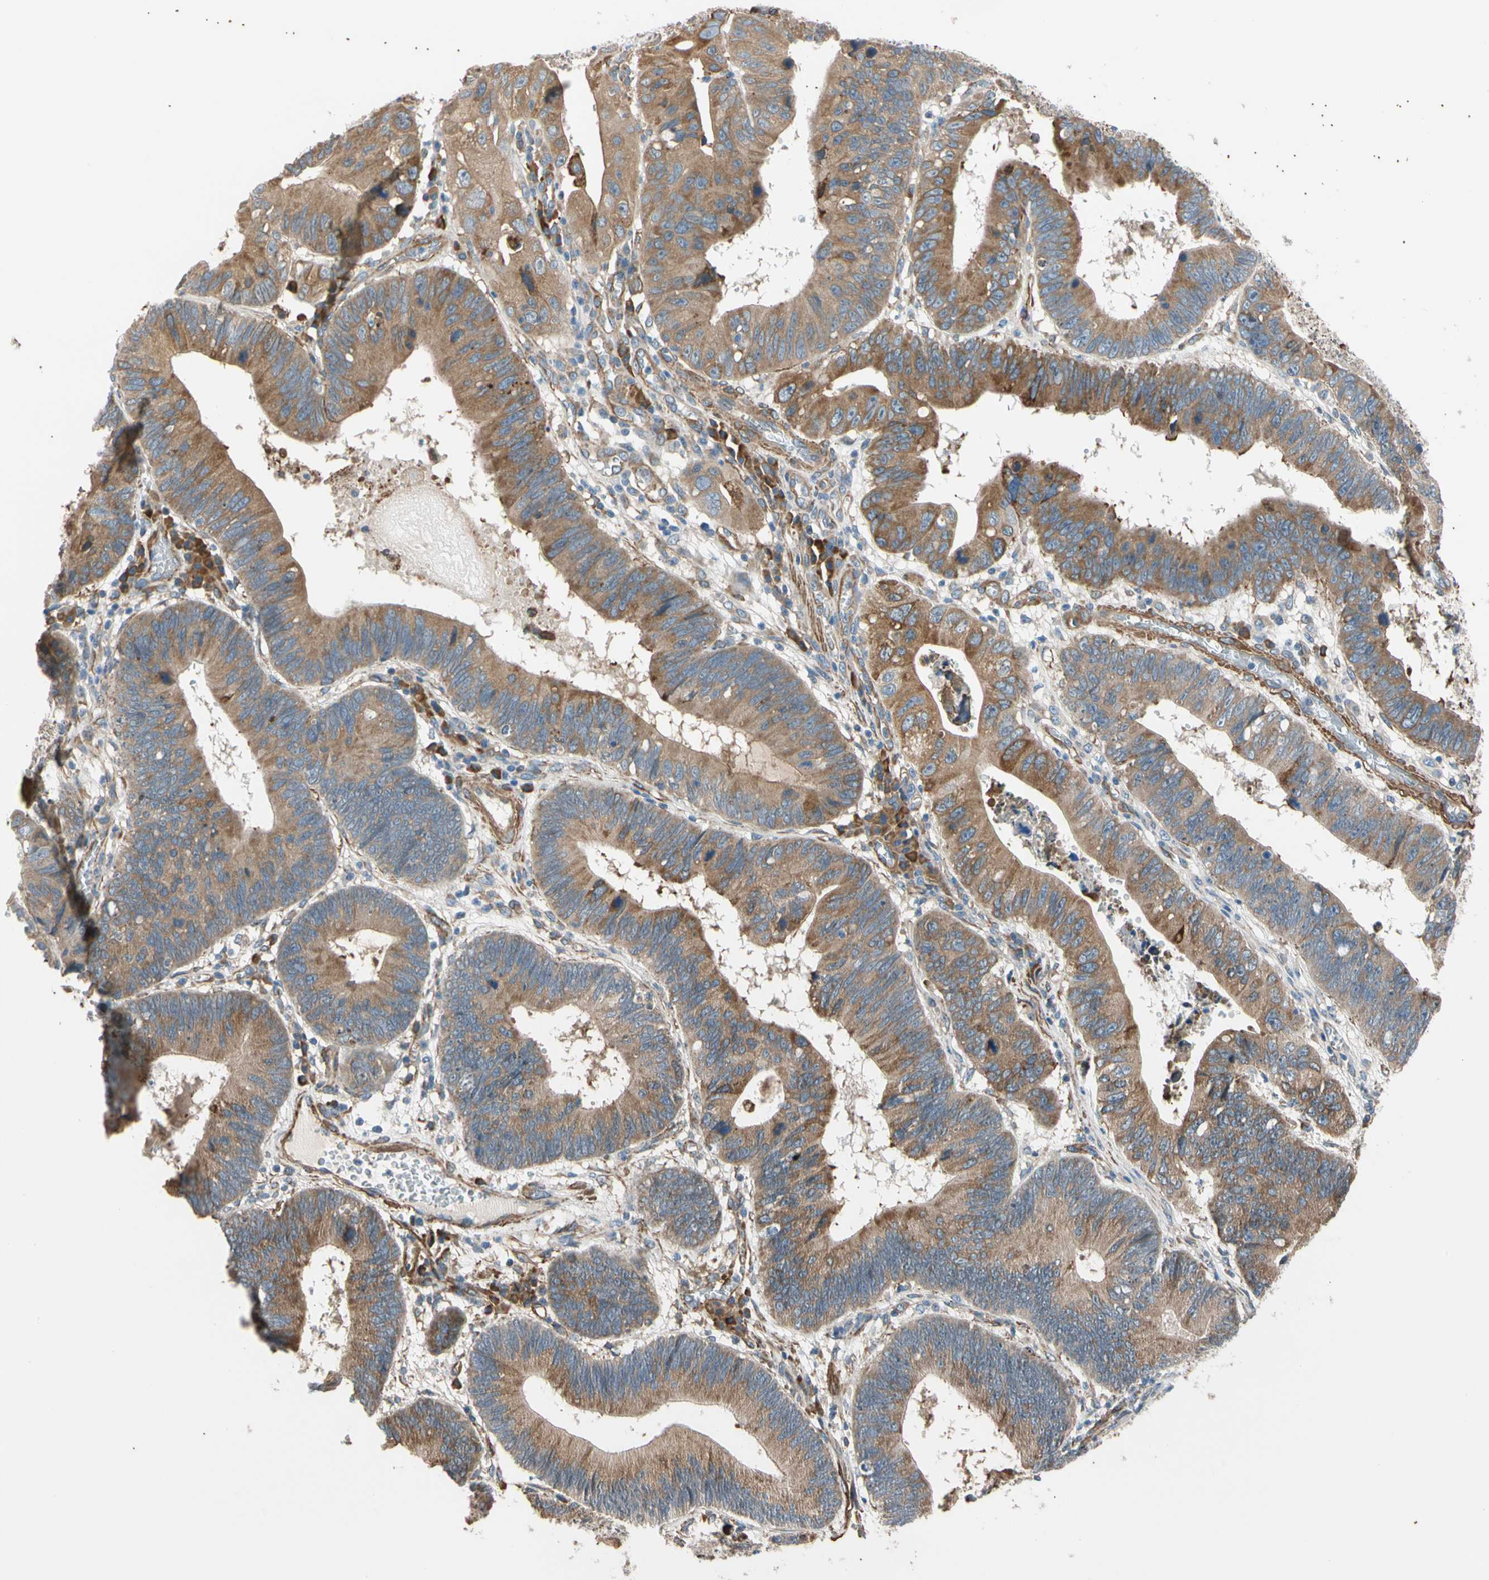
{"staining": {"intensity": "moderate", "quantity": ">75%", "location": "cytoplasmic/membranous"}, "tissue": "stomach cancer", "cell_type": "Tumor cells", "image_type": "cancer", "snomed": [{"axis": "morphology", "description": "Adenocarcinoma, NOS"}, {"axis": "topography", "description": "Stomach"}], "caption": "Protein expression by IHC exhibits moderate cytoplasmic/membranous expression in about >75% of tumor cells in stomach adenocarcinoma.", "gene": "LIMK2", "patient": {"sex": "male", "age": 59}}